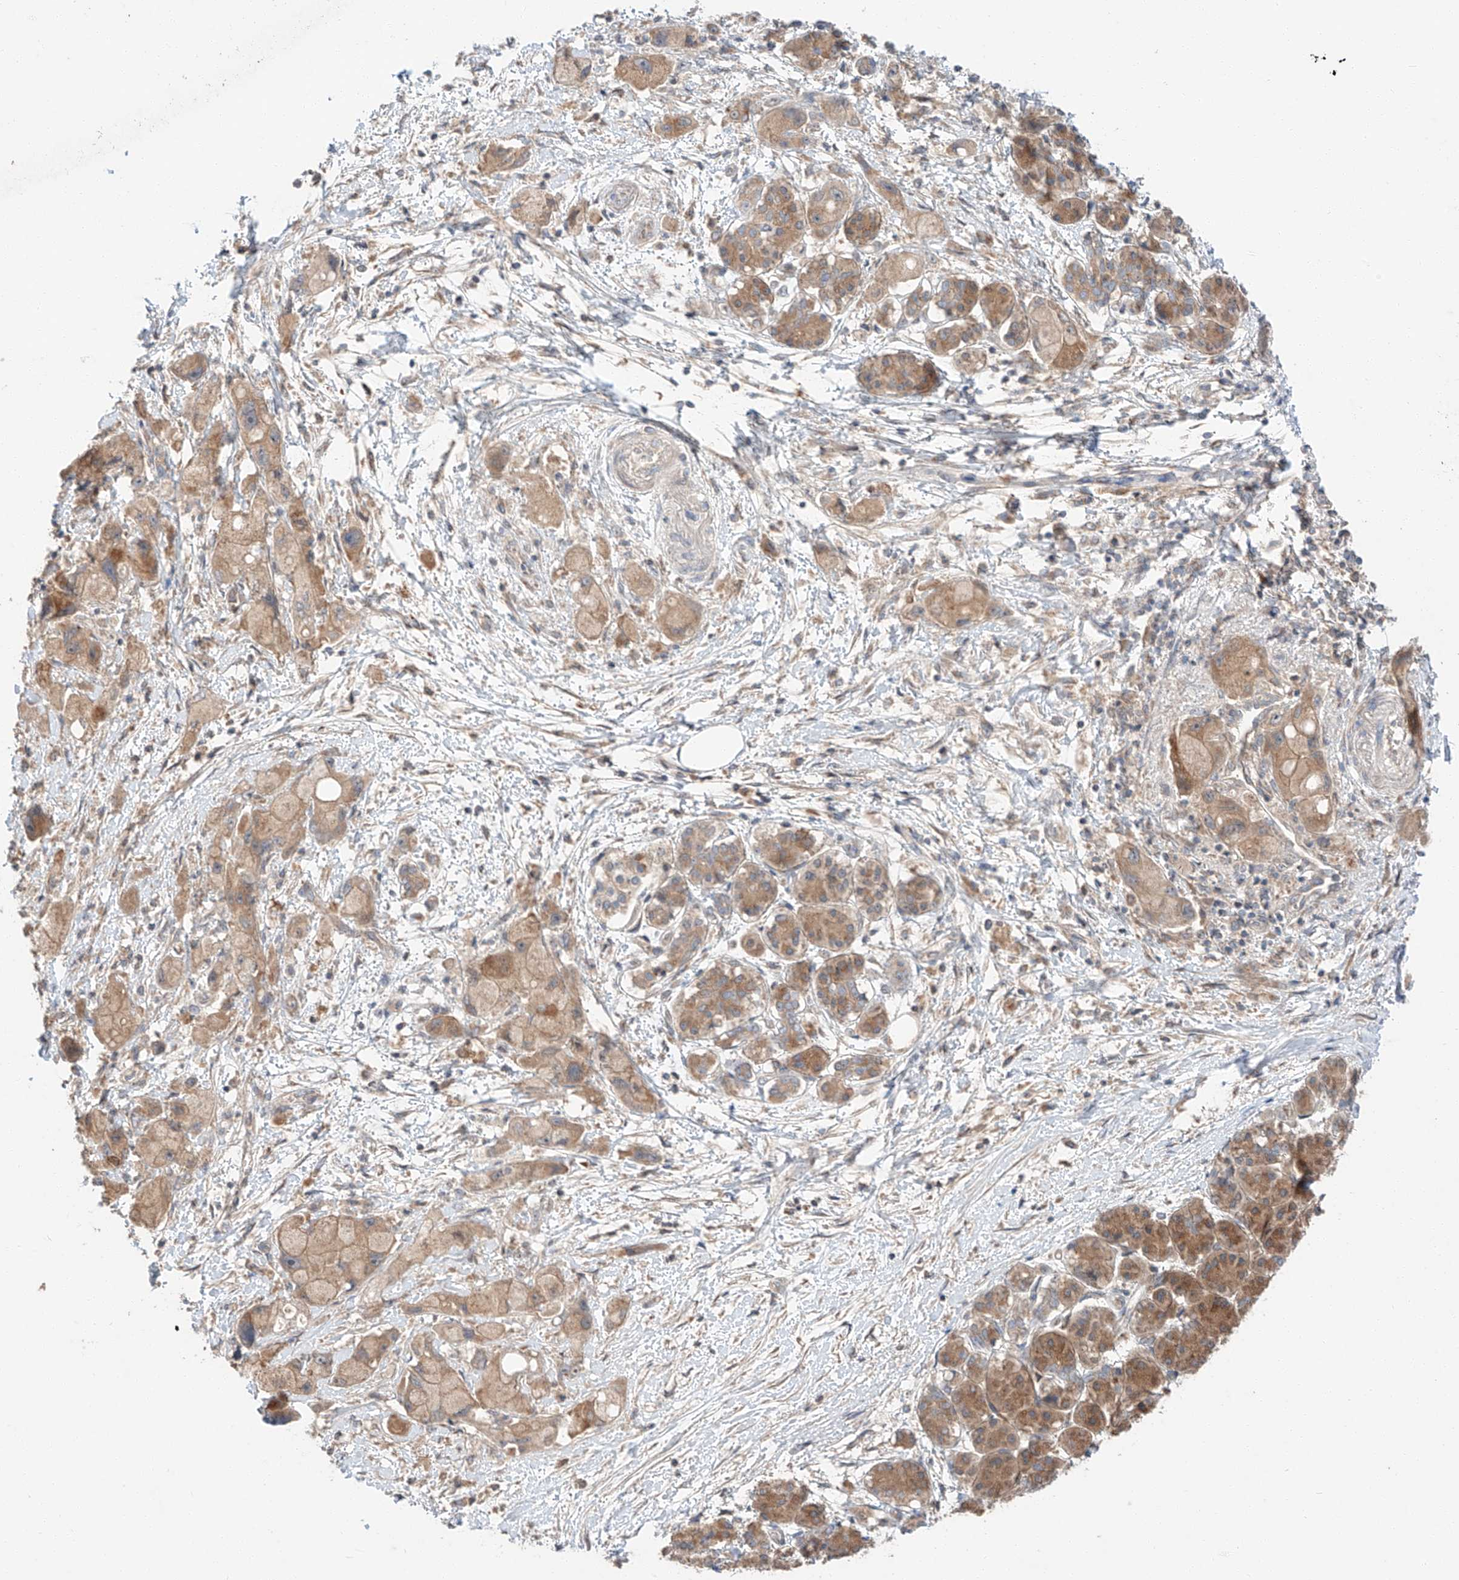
{"staining": {"intensity": "moderate", "quantity": ">75%", "location": "cytoplasmic/membranous"}, "tissue": "pancreatic cancer", "cell_type": "Tumor cells", "image_type": "cancer", "snomed": [{"axis": "morphology", "description": "Normal tissue, NOS"}, {"axis": "morphology", "description": "Adenocarcinoma, NOS"}, {"axis": "topography", "description": "Pancreas"}], "caption": "Adenocarcinoma (pancreatic) stained with DAB (3,3'-diaminobenzidine) immunohistochemistry shows medium levels of moderate cytoplasmic/membranous staining in about >75% of tumor cells.", "gene": "XPNPEP1", "patient": {"sex": "female", "age": 68}}